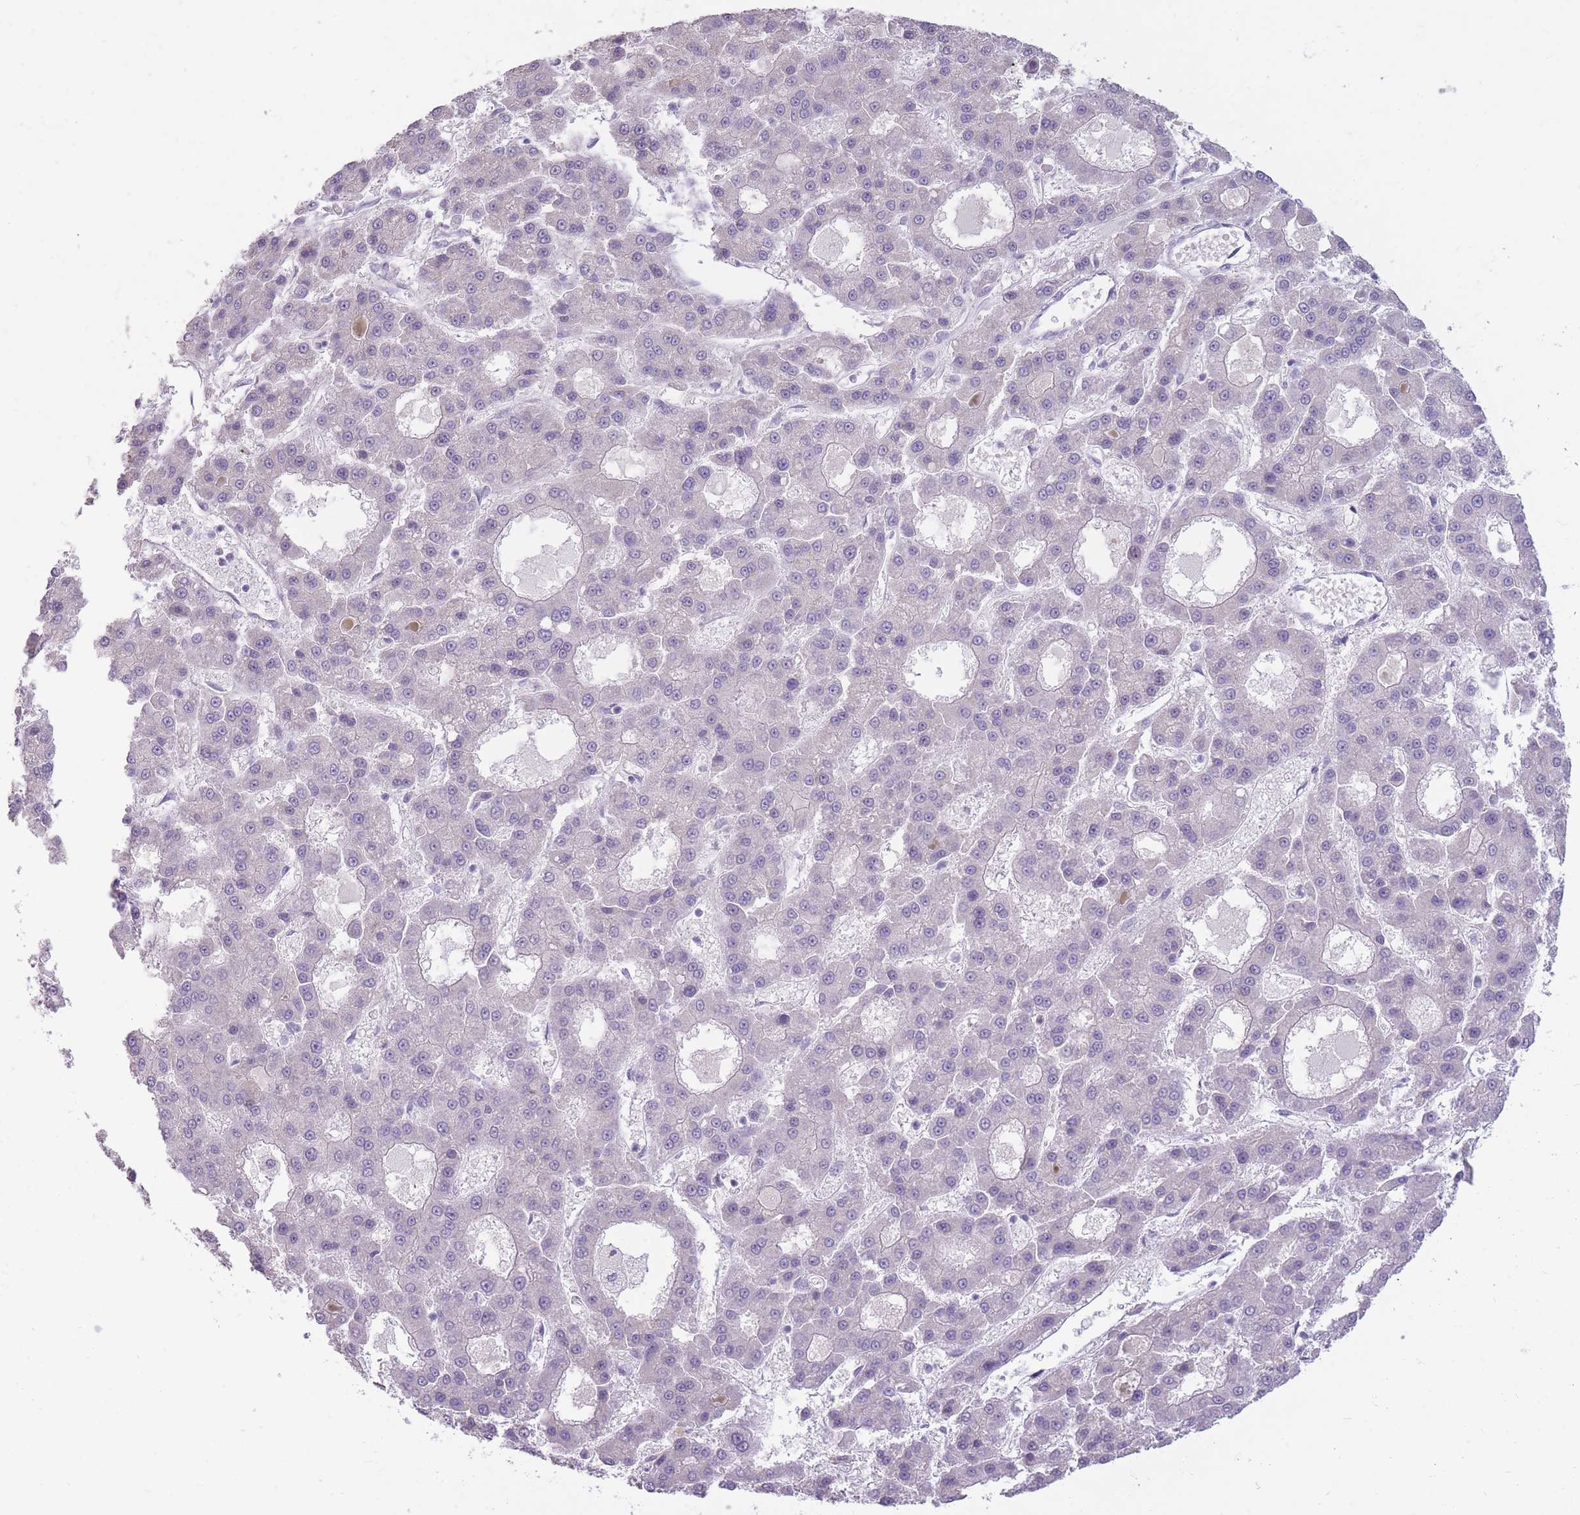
{"staining": {"intensity": "negative", "quantity": "none", "location": "none"}, "tissue": "liver cancer", "cell_type": "Tumor cells", "image_type": "cancer", "snomed": [{"axis": "morphology", "description": "Carcinoma, Hepatocellular, NOS"}, {"axis": "topography", "description": "Liver"}], "caption": "Tumor cells are negative for brown protein staining in liver cancer.", "gene": "ZBTB24", "patient": {"sex": "male", "age": 70}}